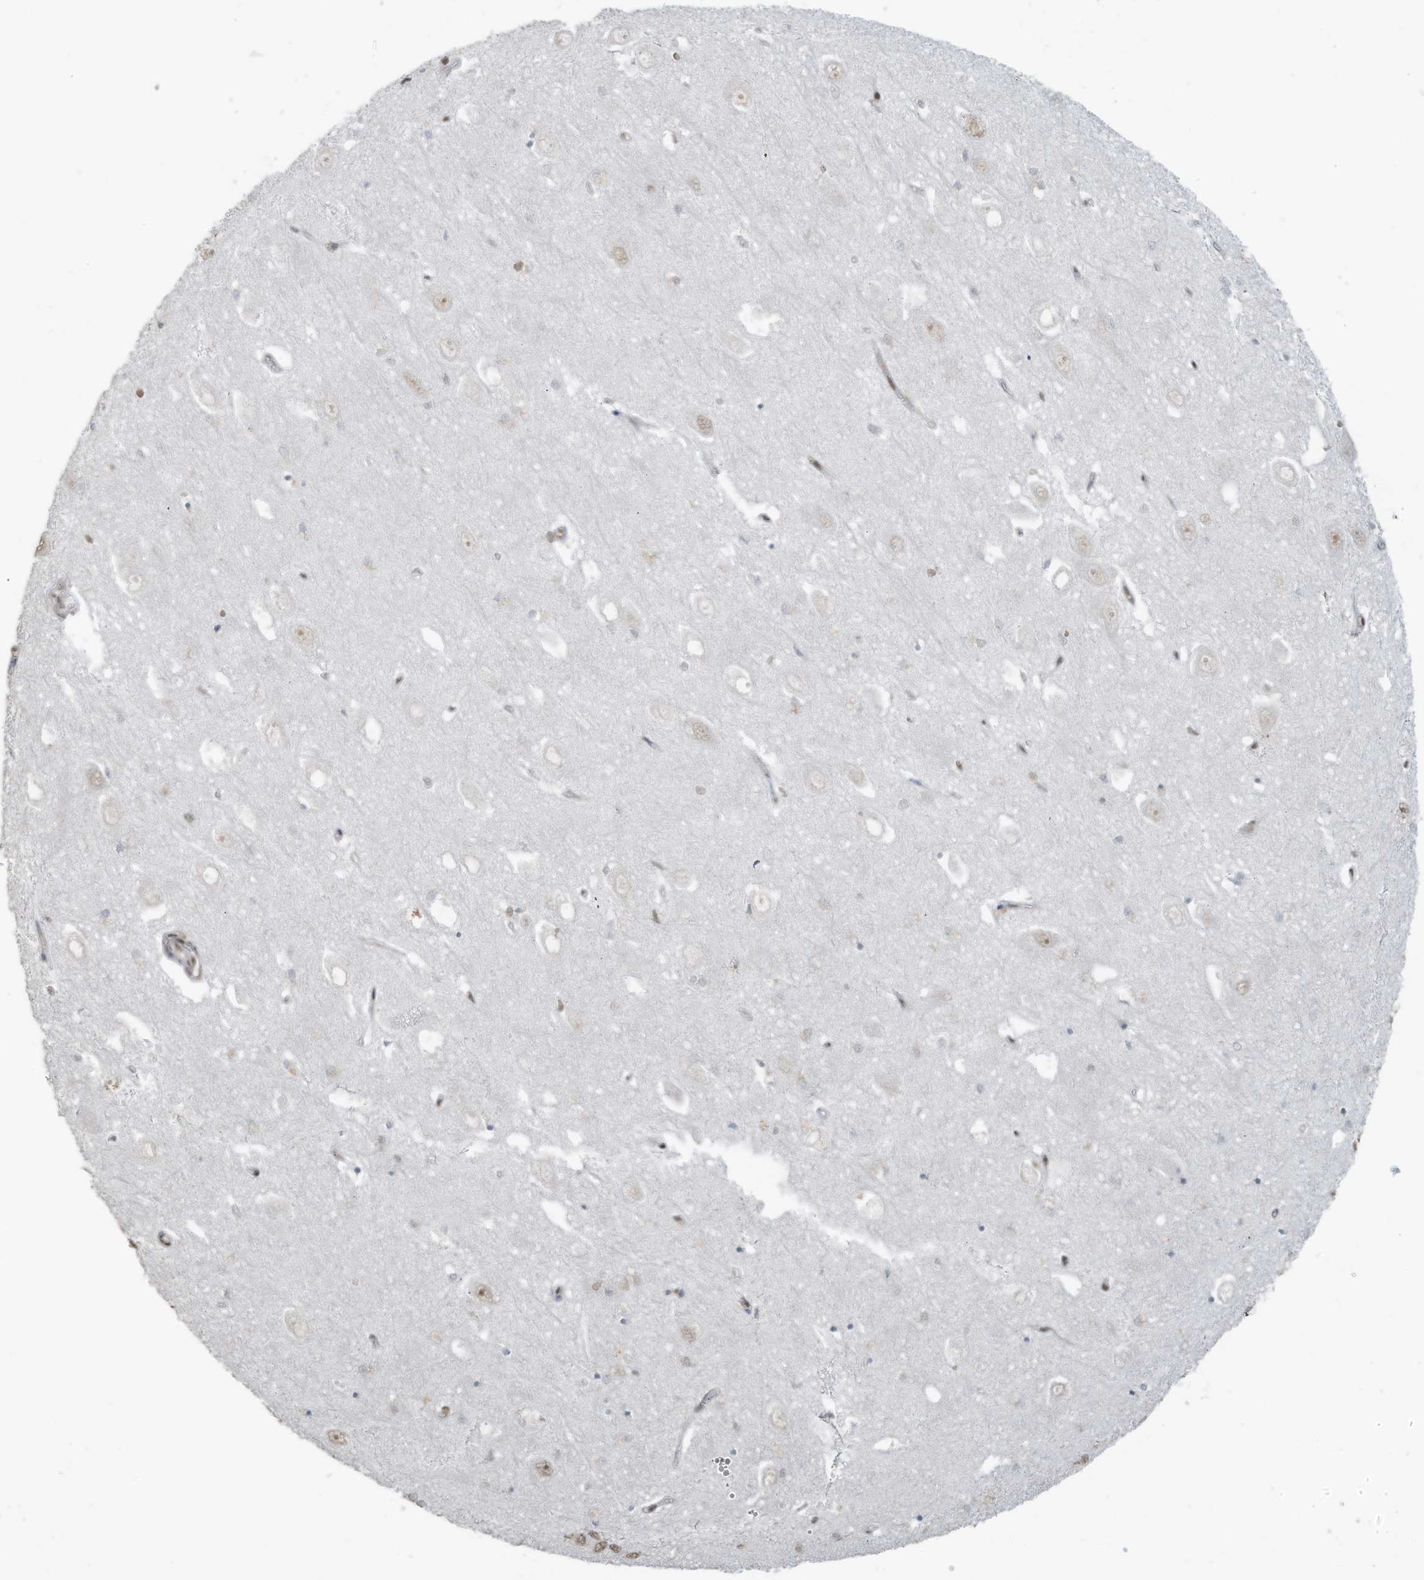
{"staining": {"intensity": "moderate", "quantity": "<25%", "location": "nuclear"}, "tissue": "hippocampus", "cell_type": "Glial cells", "image_type": "normal", "snomed": [{"axis": "morphology", "description": "Normal tissue, NOS"}, {"axis": "topography", "description": "Hippocampus"}], "caption": "Immunohistochemistry micrograph of normal hippocampus: hippocampus stained using immunohistochemistry (IHC) displays low levels of moderate protein expression localized specifically in the nuclear of glial cells, appearing as a nuclear brown color.", "gene": "PCNP", "patient": {"sex": "female", "age": 64}}